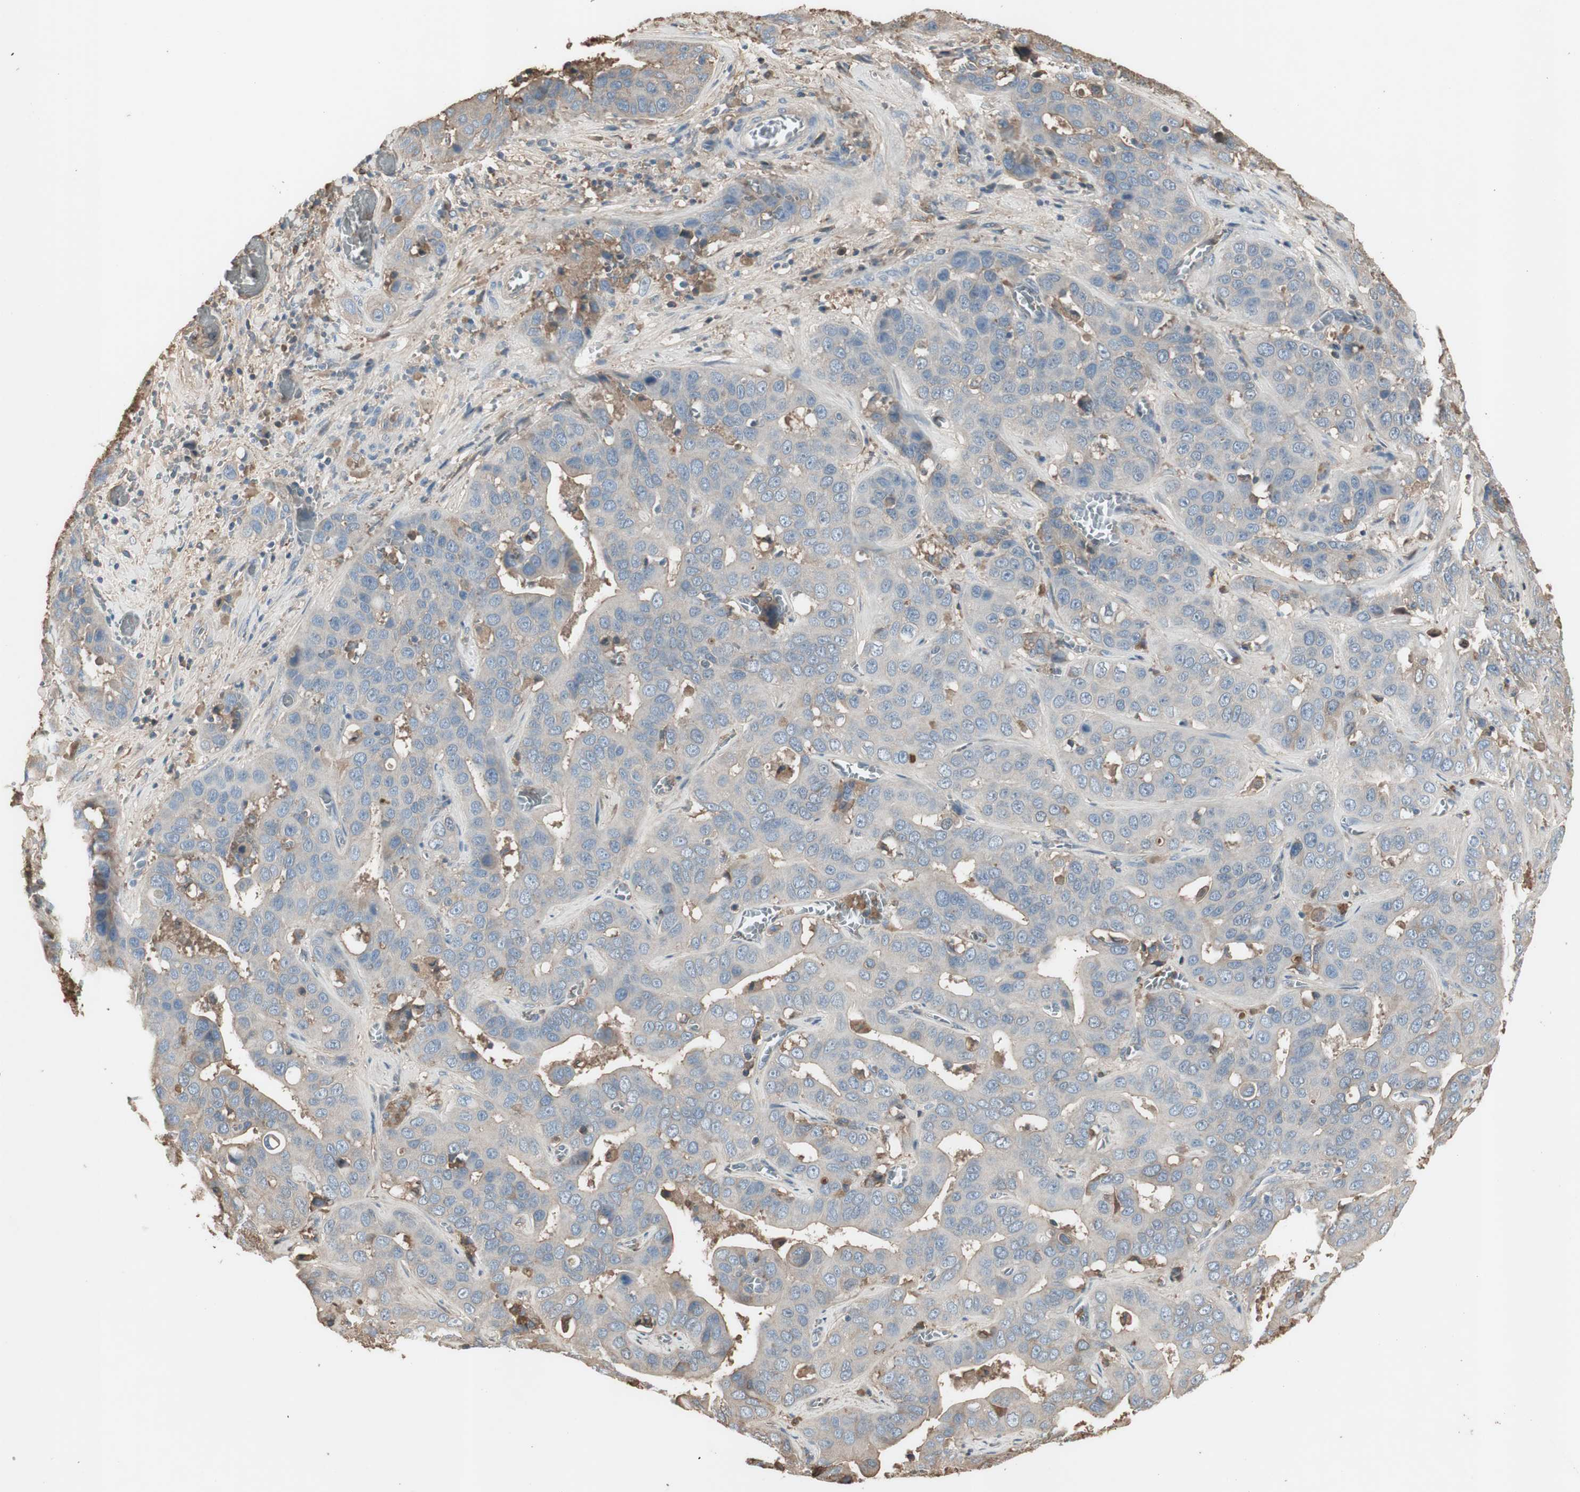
{"staining": {"intensity": "negative", "quantity": "none", "location": "none"}, "tissue": "liver cancer", "cell_type": "Tumor cells", "image_type": "cancer", "snomed": [{"axis": "morphology", "description": "Cholangiocarcinoma"}, {"axis": "topography", "description": "Liver"}], "caption": "Tumor cells are negative for brown protein staining in liver cancer.", "gene": "MMP14", "patient": {"sex": "female", "age": 52}}